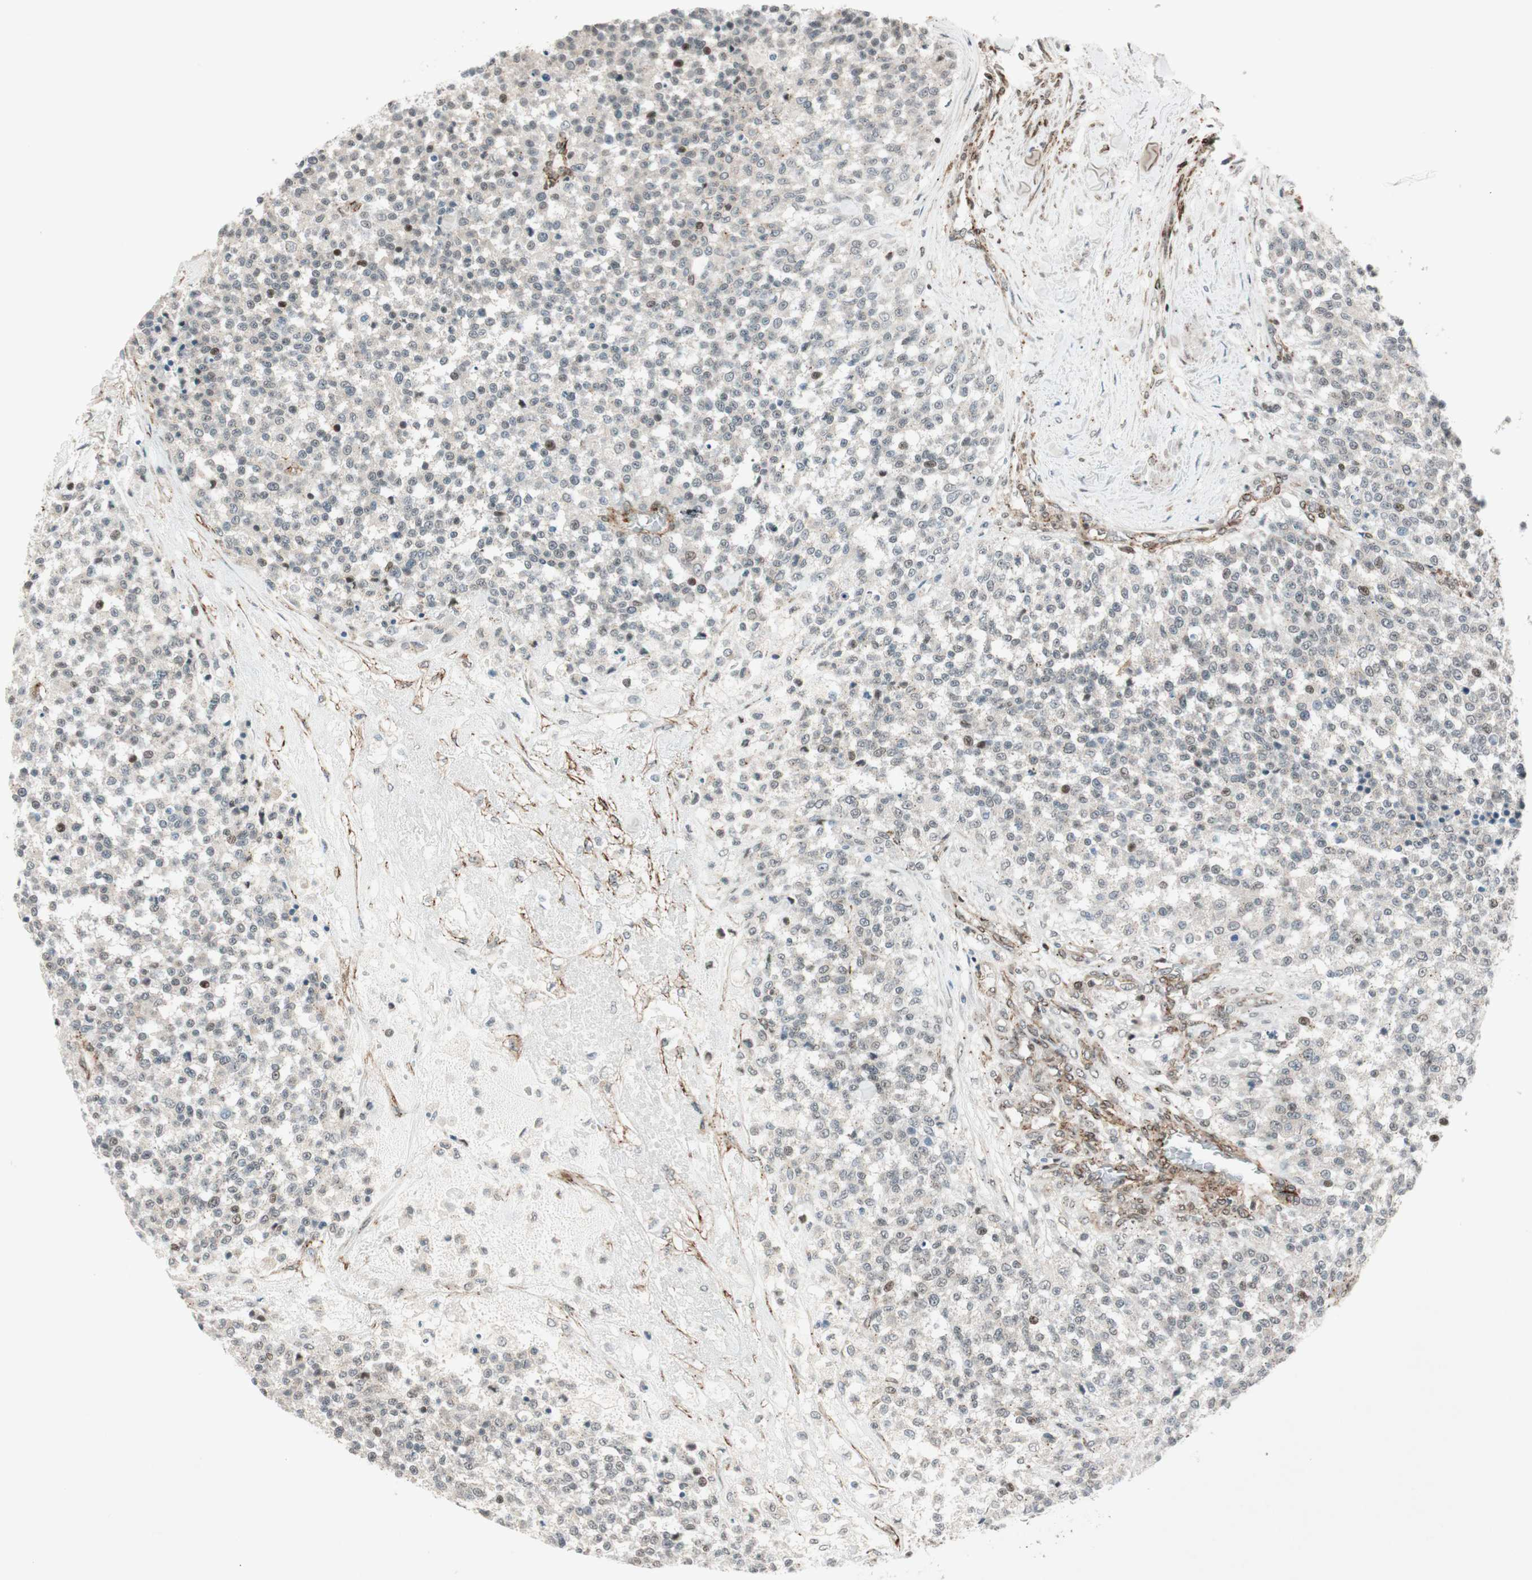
{"staining": {"intensity": "strong", "quantity": "<25%", "location": "nuclear"}, "tissue": "testis cancer", "cell_type": "Tumor cells", "image_type": "cancer", "snomed": [{"axis": "morphology", "description": "Seminoma, NOS"}, {"axis": "topography", "description": "Testis"}], "caption": "Immunohistochemical staining of human testis seminoma shows strong nuclear protein positivity in about <25% of tumor cells. The staining is performed using DAB brown chromogen to label protein expression. The nuclei are counter-stained blue using hematoxylin.", "gene": "CDK19", "patient": {"sex": "male", "age": 59}}